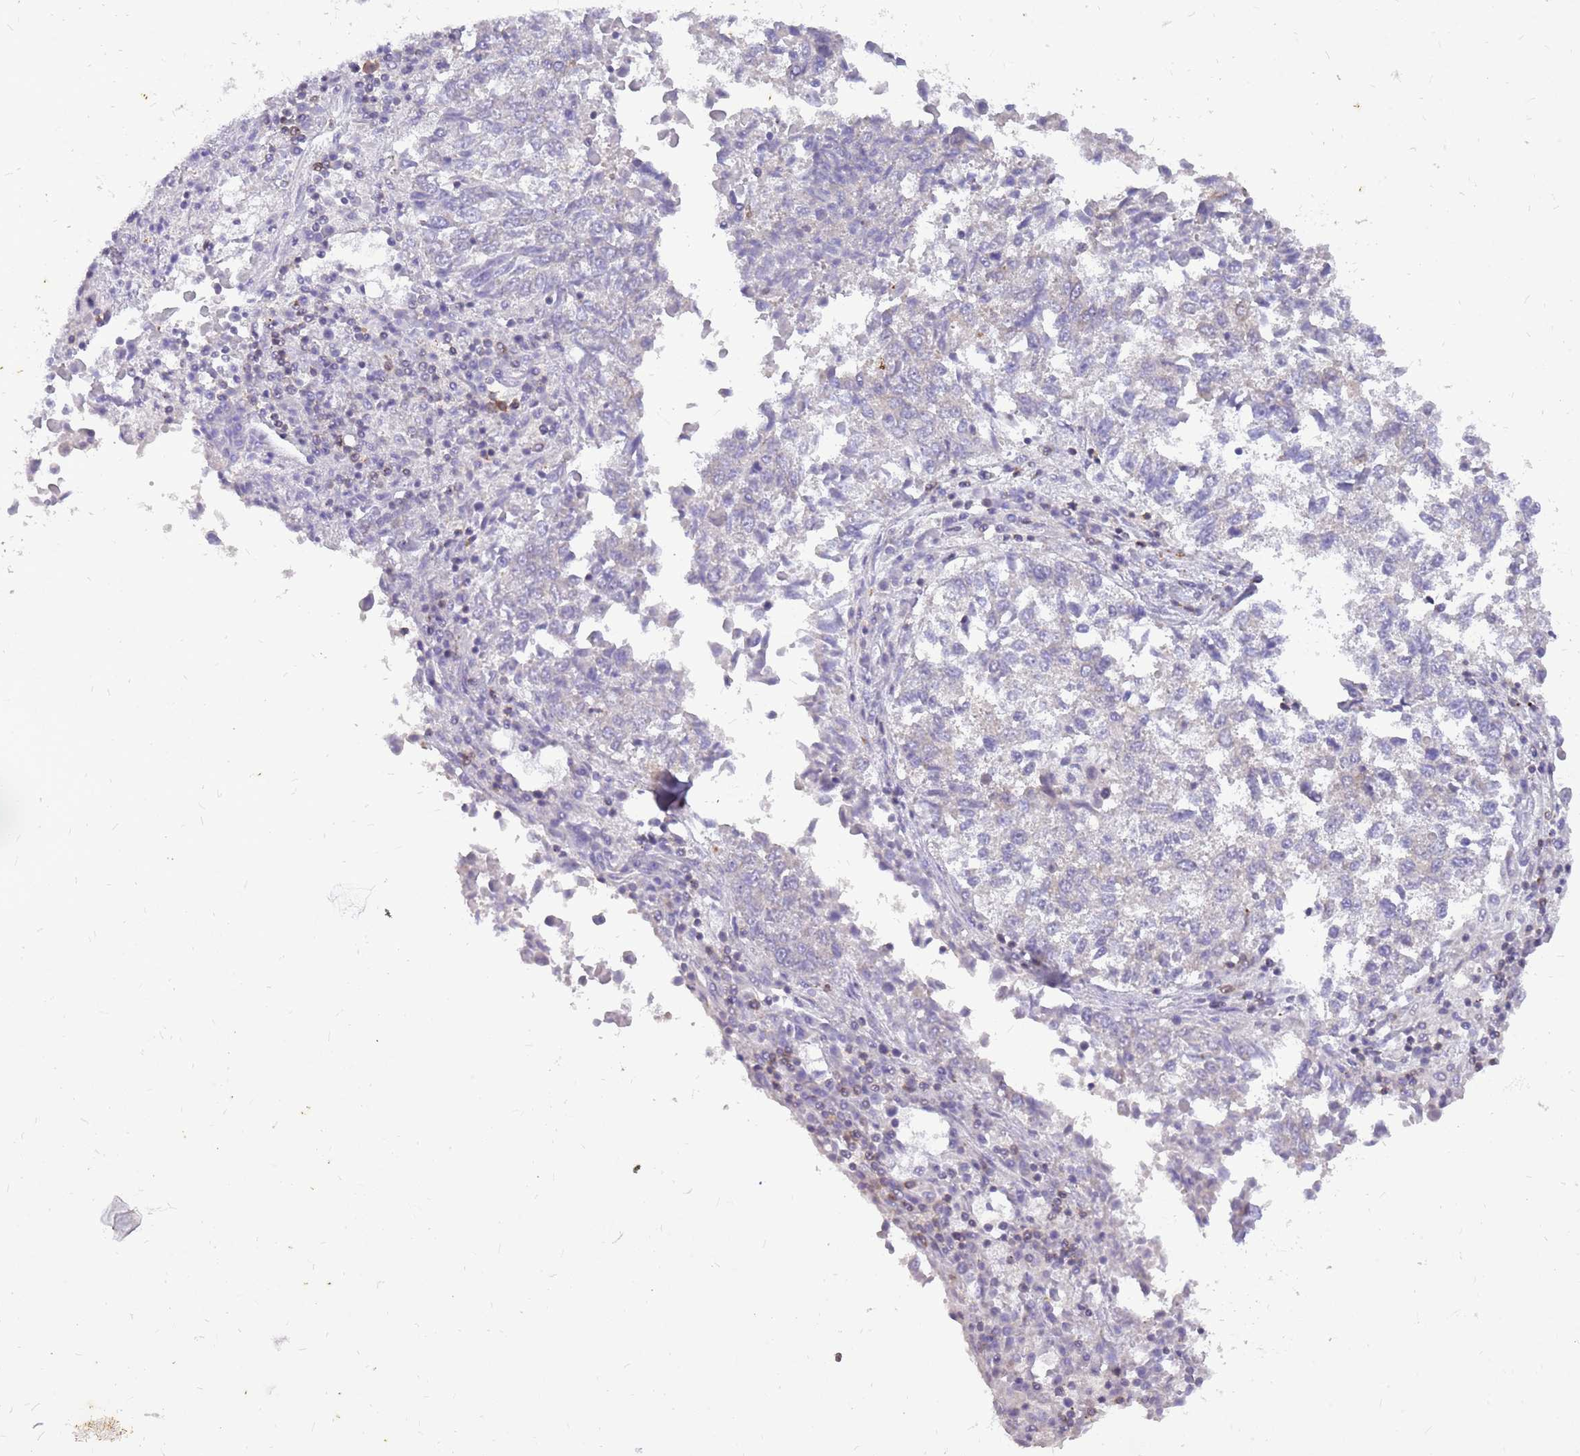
{"staining": {"intensity": "negative", "quantity": "none", "location": "none"}, "tissue": "lung cancer", "cell_type": "Tumor cells", "image_type": "cancer", "snomed": [{"axis": "morphology", "description": "Squamous cell carcinoma, NOS"}, {"axis": "topography", "description": "Lung"}], "caption": "This is an immunohistochemistry (IHC) histopathology image of lung cancer (squamous cell carcinoma). There is no staining in tumor cells.", "gene": "WDR90", "patient": {"sex": "male", "age": 73}}